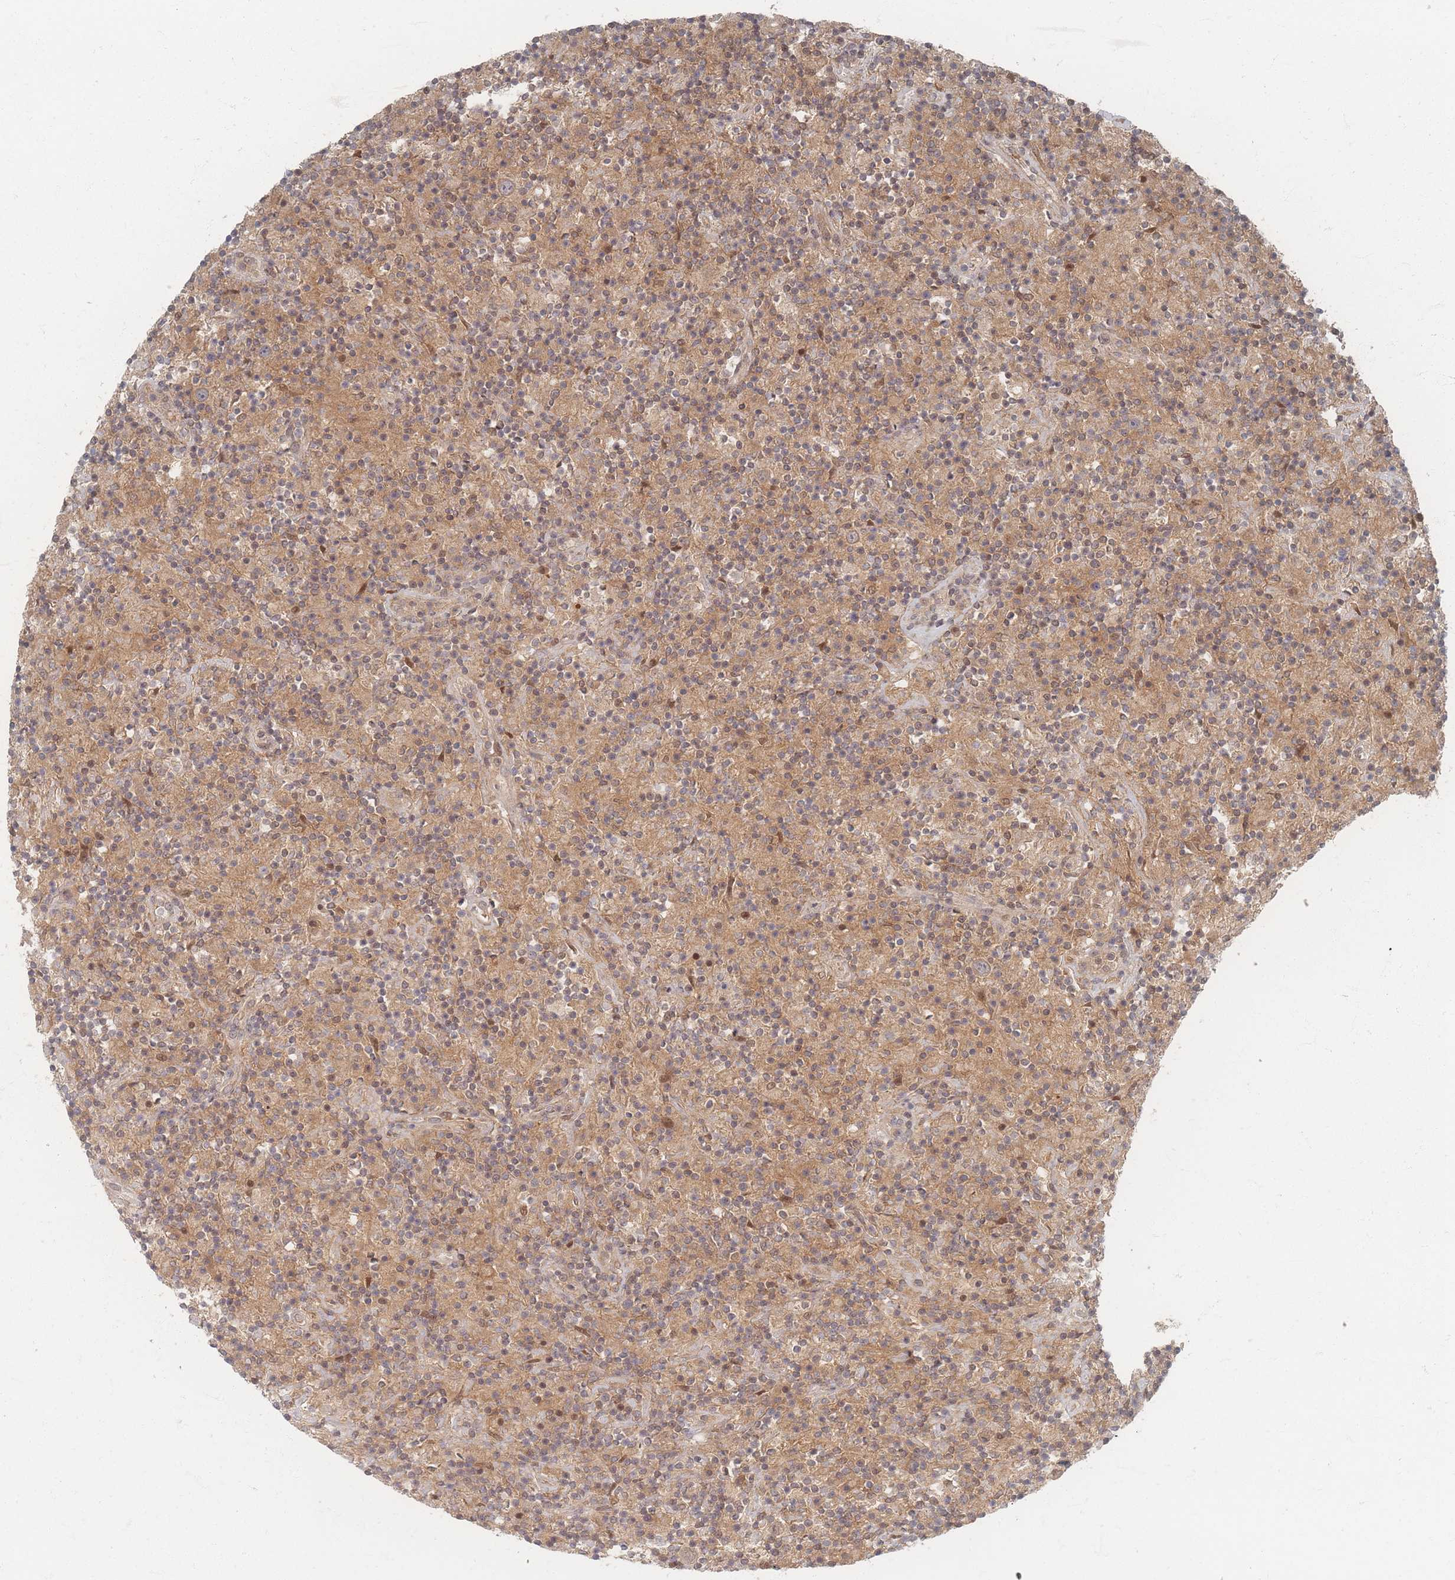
{"staining": {"intensity": "weak", "quantity": "25%-75%", "location": "cytoplasmic/membranous"}, "tissue": "lymphoma", "cell_type": "Tumor cells", "image_type": "cancer", "snomed": [{"axis": "morphology", "description": "Hodgkin's disease, NOS"}, {"axis": "topography", "description": "Lymph node"}], "caption": "Protein staining of lymphoma tissue displays weak cytoplasmic/membranous expression in about 25%-75% of tumor cells.", "gene": "PSMD9", "patient": {"sex": "male", "age": 70}}